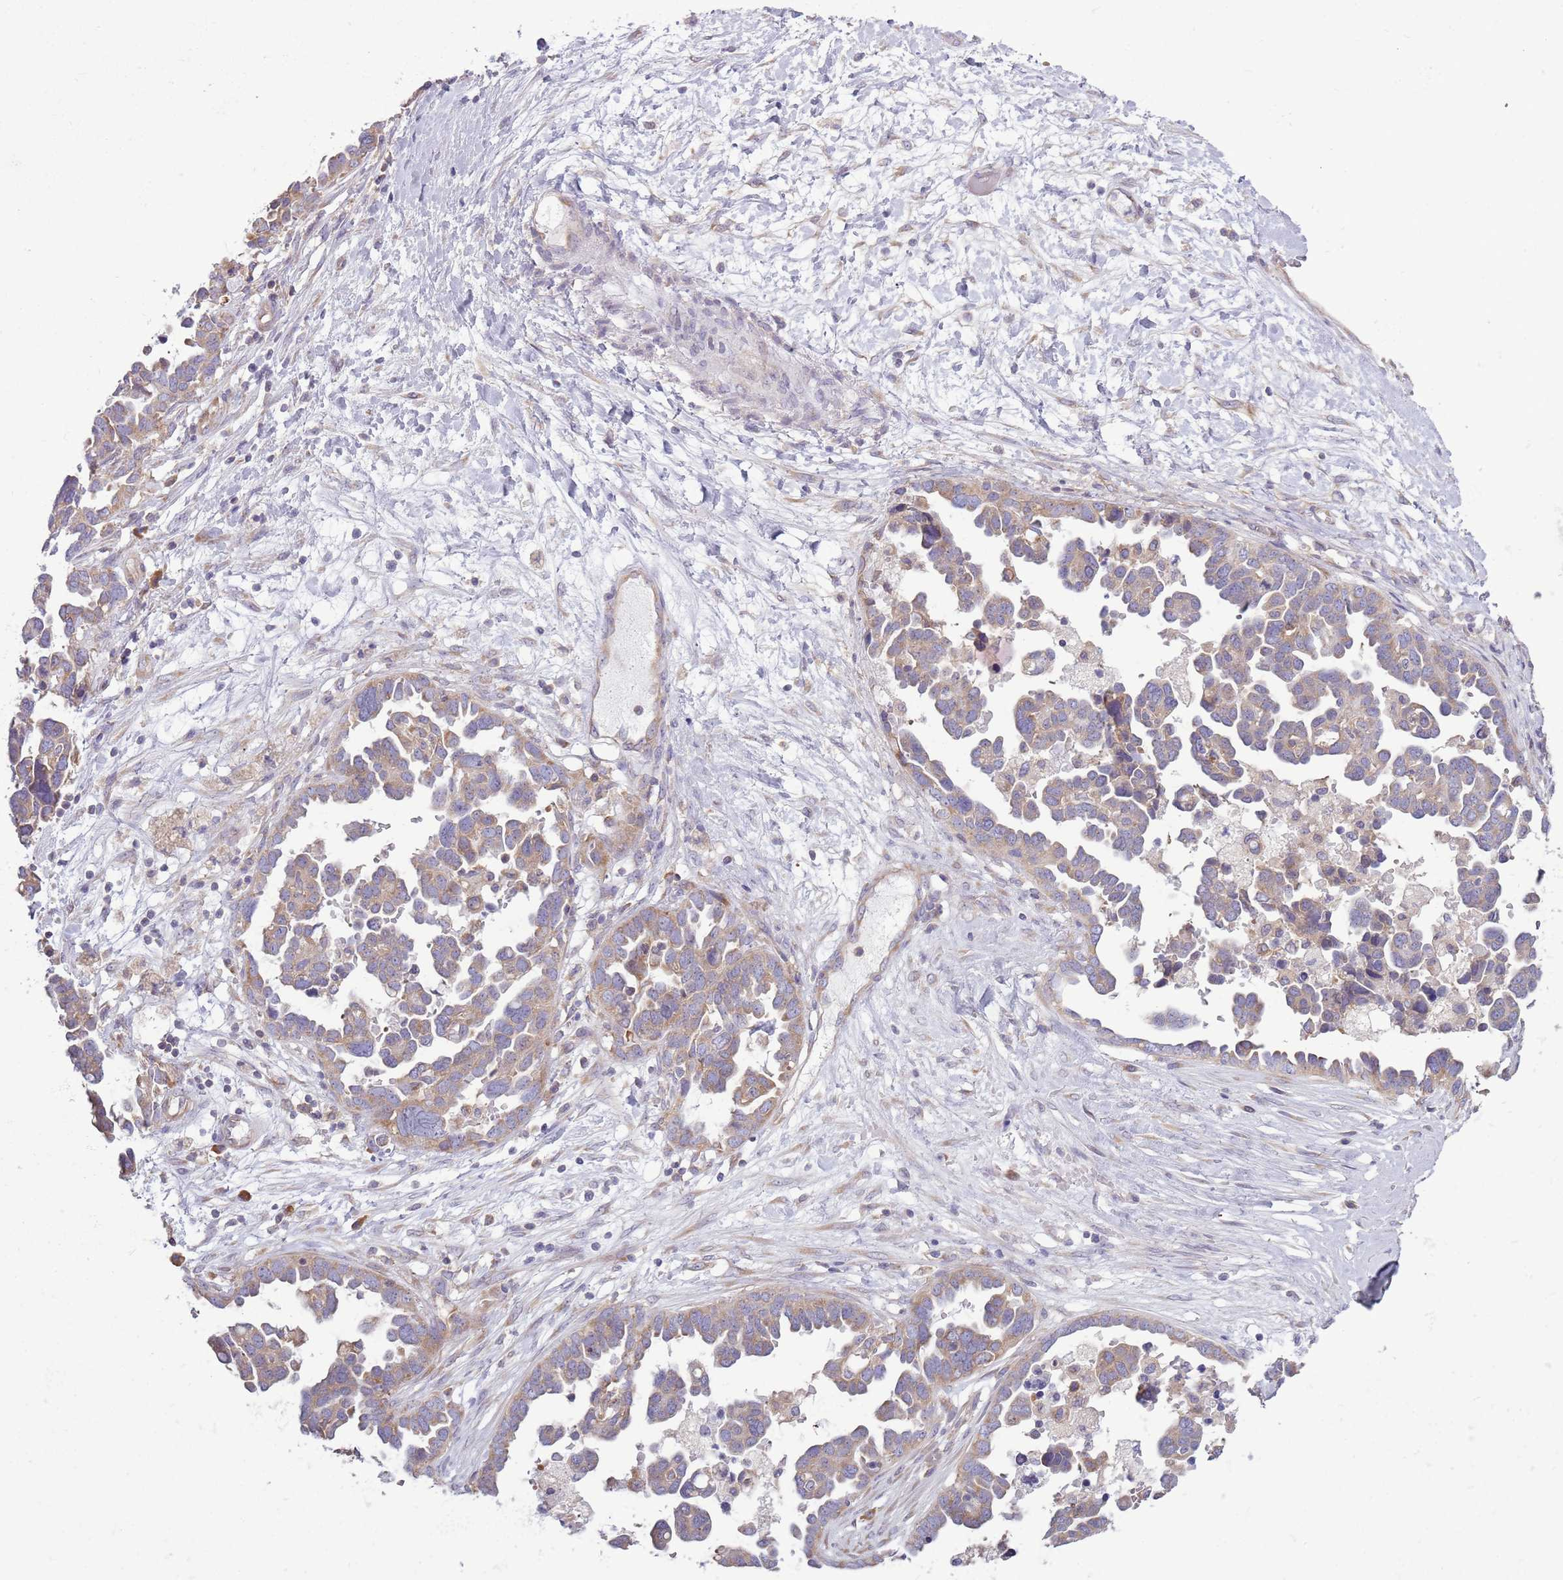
{"staining": {"intensity": "weak", "quantity": ">75%", "location": "cytoplasmic/membranous"}, "tissue": "ovarian cancer", "cell_type": "Tumor cells", "image_type": "cancer", "snomed": [{"axis": "morphology", "description": "Cystadenocarcinoma, serous, NOS"}, {"axis": "topography", "description": "Ovary"}], "caption": "Protein expression analysis of human ovarian cancer (serous cystadenocarcinoma) reveals weak cytoplasmic/membranous positivity in about >75% of tumor cells.", "gene": "RPL17-C18orf32", "patient": {"sex": "female", "age": 54}}